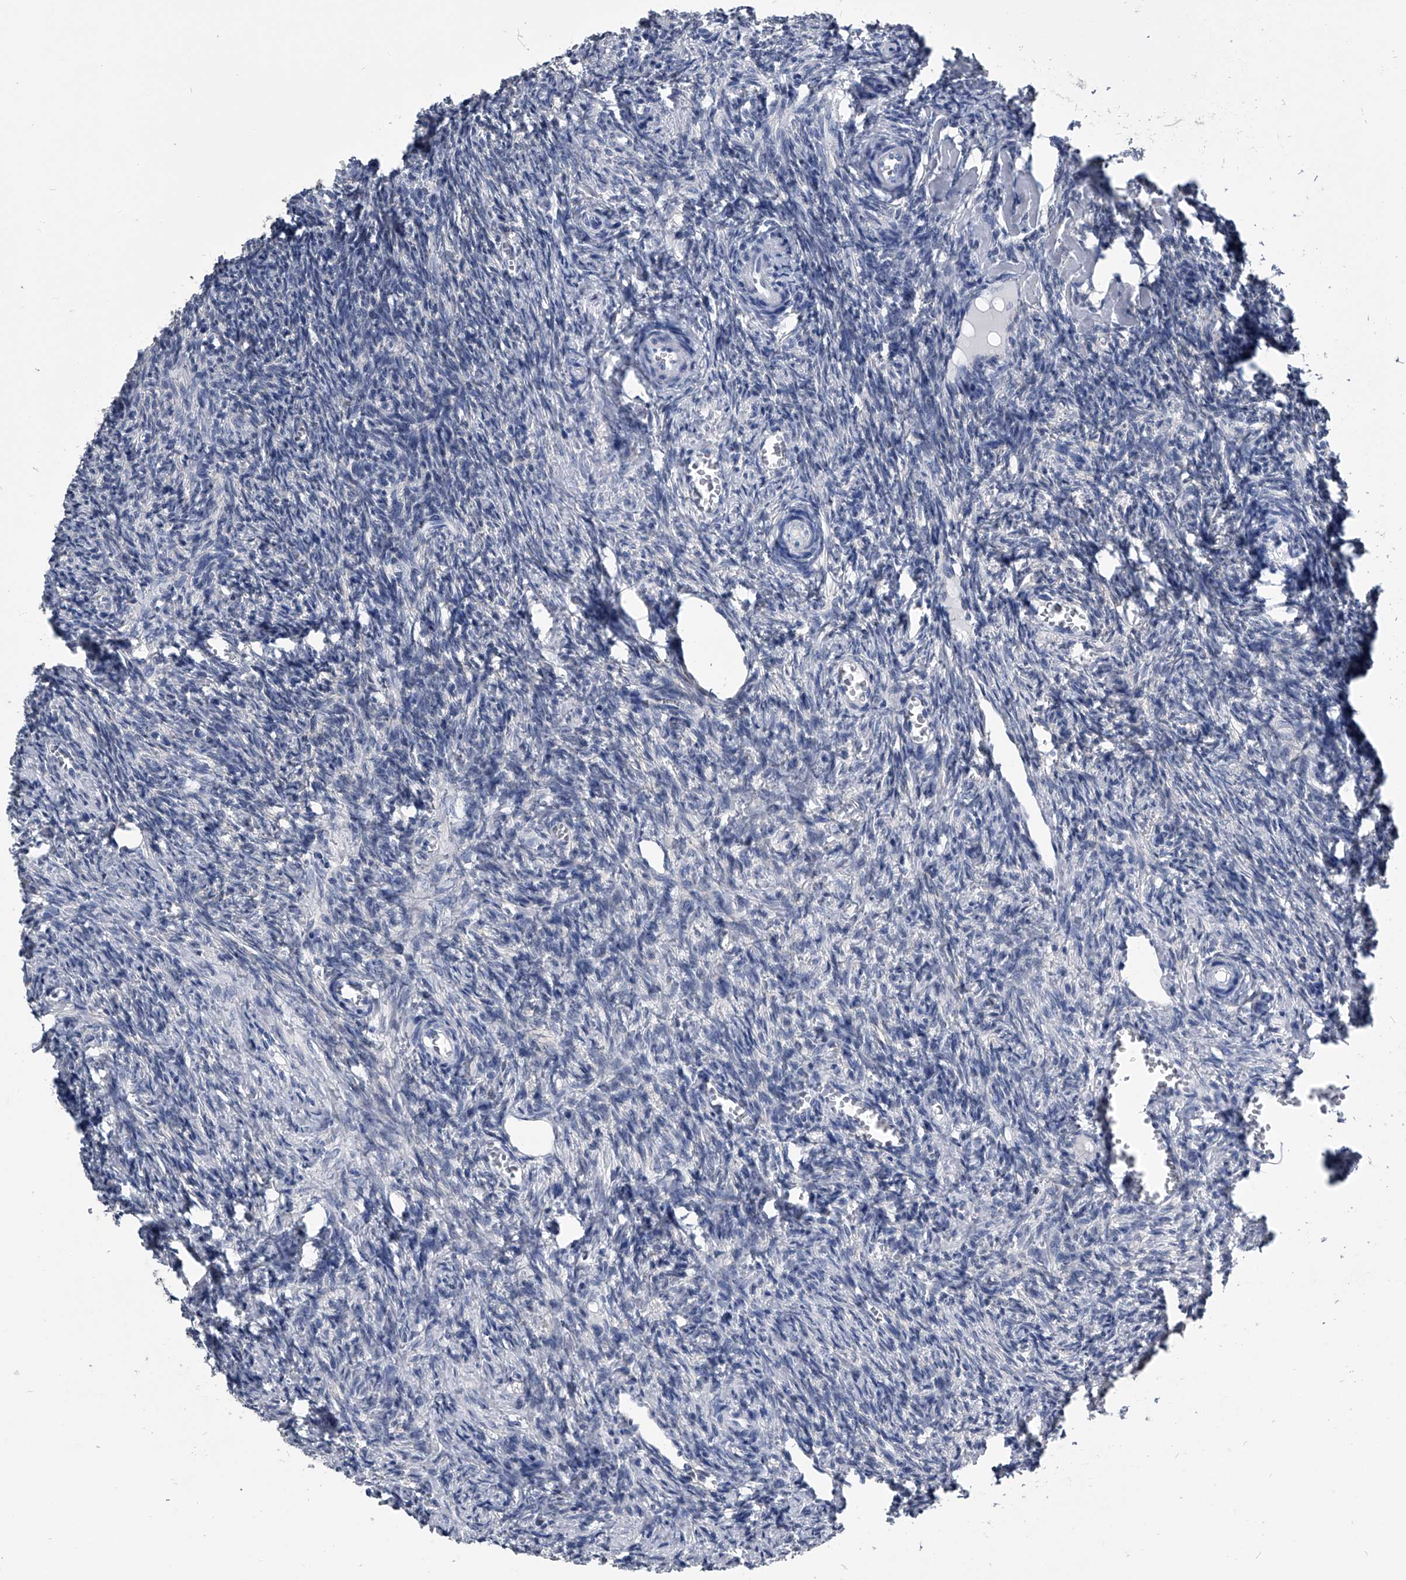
{"staining": {"intensity": "negative", "quantity": "none", "location": "none"}, "tissue": "ovary", "cell_type": "Ovarian stroma cells", "image_type": "normal", "snomed": [{"axis": "morphology", "description": "Normal tissue, NOS"}, {"axis": "topography", "description": "Ovary"}], "caption": "An immunohistochemistry (IHC) histopathology image of normal ovary is shown. There is no staining in ovarian stroma cells of ovary. Nuclei are stained in blue.", "gene": "PDXK", "patient": {"sex": "female", "age": 27}}